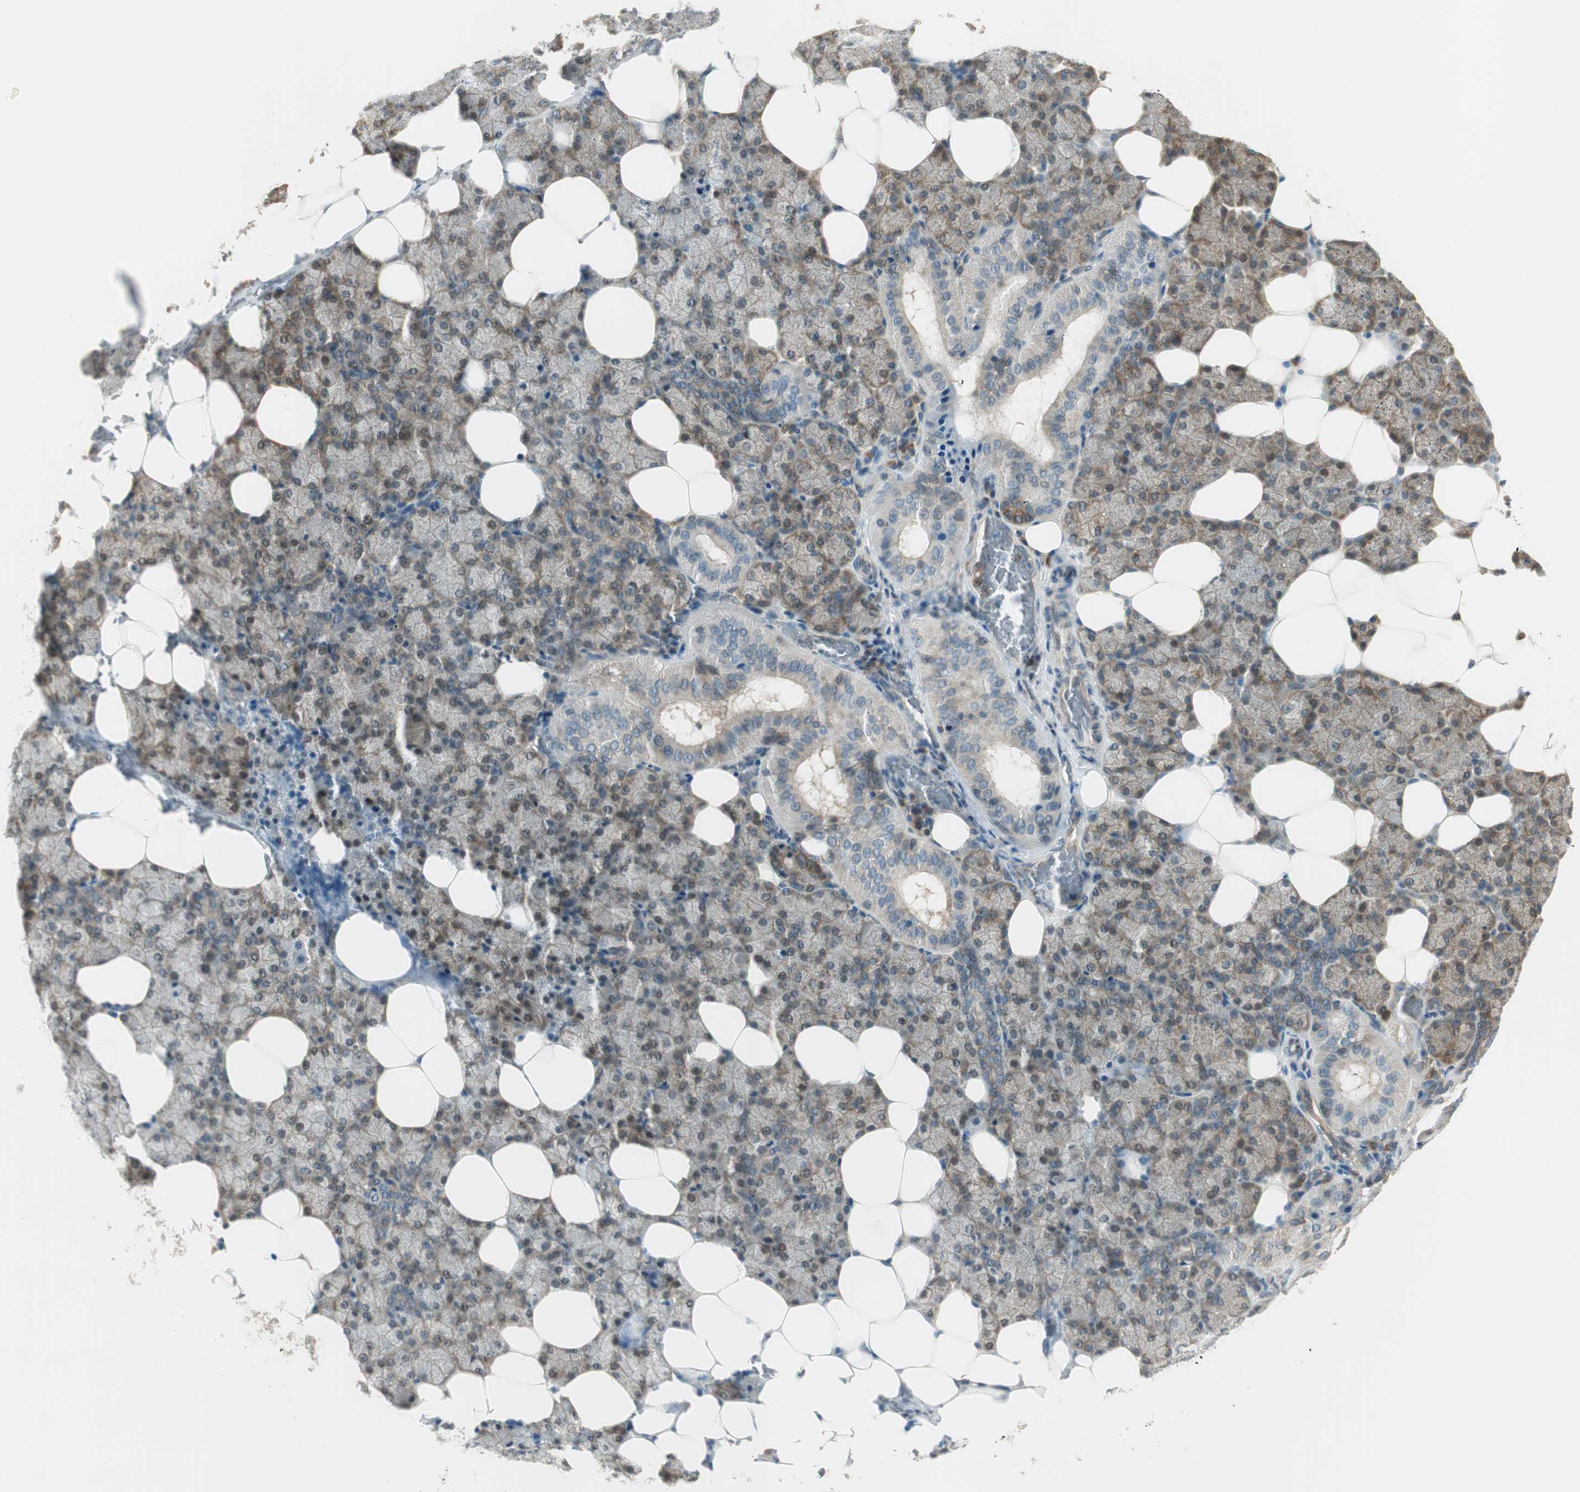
{"staining": {"intensity": "moderate", "quantity": "<25%", "location": "cytoplasmic/membranous"}, "tissue": "salivary gland", "cell_type": "Glandular cells", "image_type": "normal", "snomed": [{"axis": "morphology", "description": "Normal tissue, NOS"}, {"axis": "topography", "description": "Lymph node"}, {"axis": "topography", "description": "Salivary gland"}], "caption": "A high-resolution micrograph shows IHC staining of unremarkable salivary gland, which exhibits moderate cytoplasmic/membranous expression in about <25% of glandular cells.", "gene": "IPO5", "patient": {"sex": "male", "age": 8}}